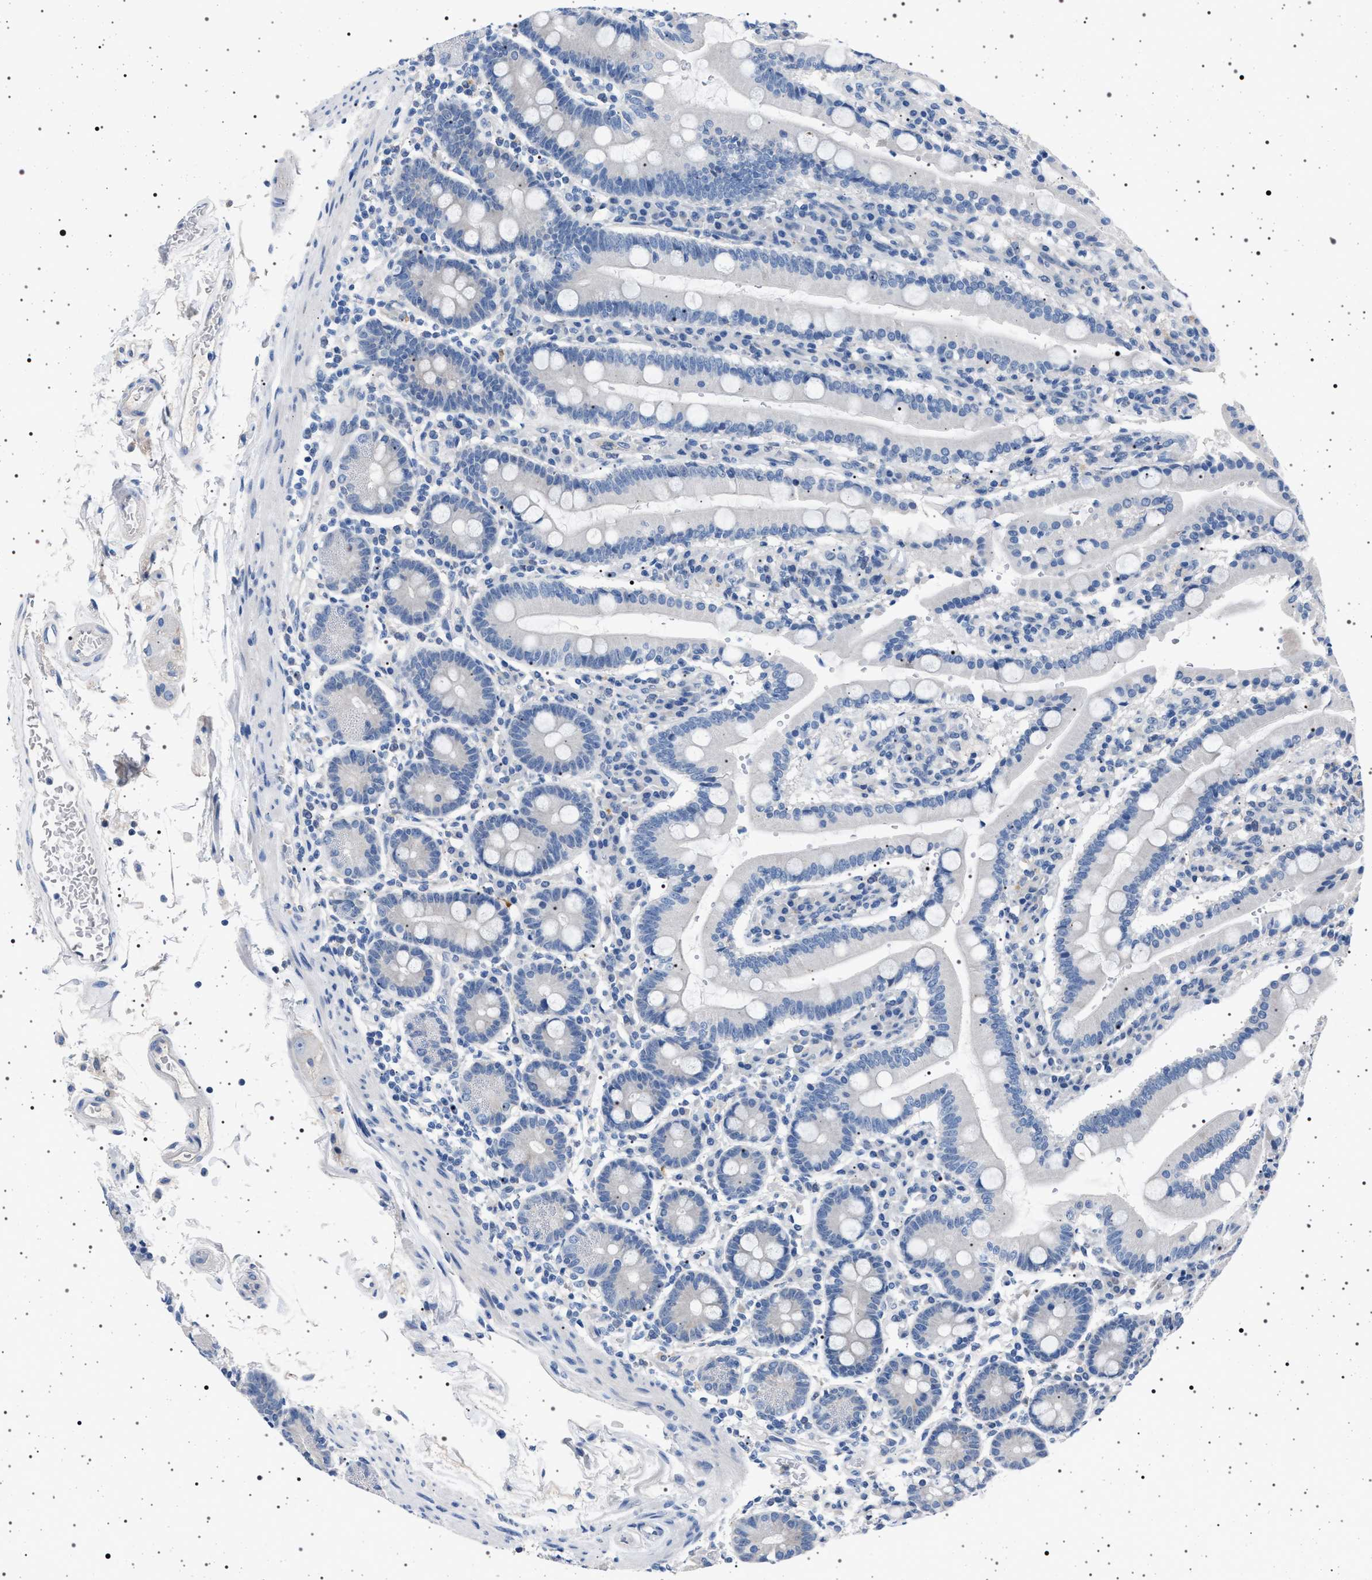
{"staining": {"intensity": "negative", "quantity": "none", "location": "none"}, "tissue": "duodenum", "cell_type": "Glandular cells", "image_type": "normal", "snomed": [{"axis": "morphology", "description": "Normal tissue, NOS"}, {"axis": "topography", "description": "Small intestine, NOS"}], "caption": "Immunohistochemistry (IHC) histopathology image of benign duodenum: human duodenum stained with DAB reveals no significant protein staining in glandular cells.", "gene": "NAT9", "patient": {"sex": "female", "age": 71}}